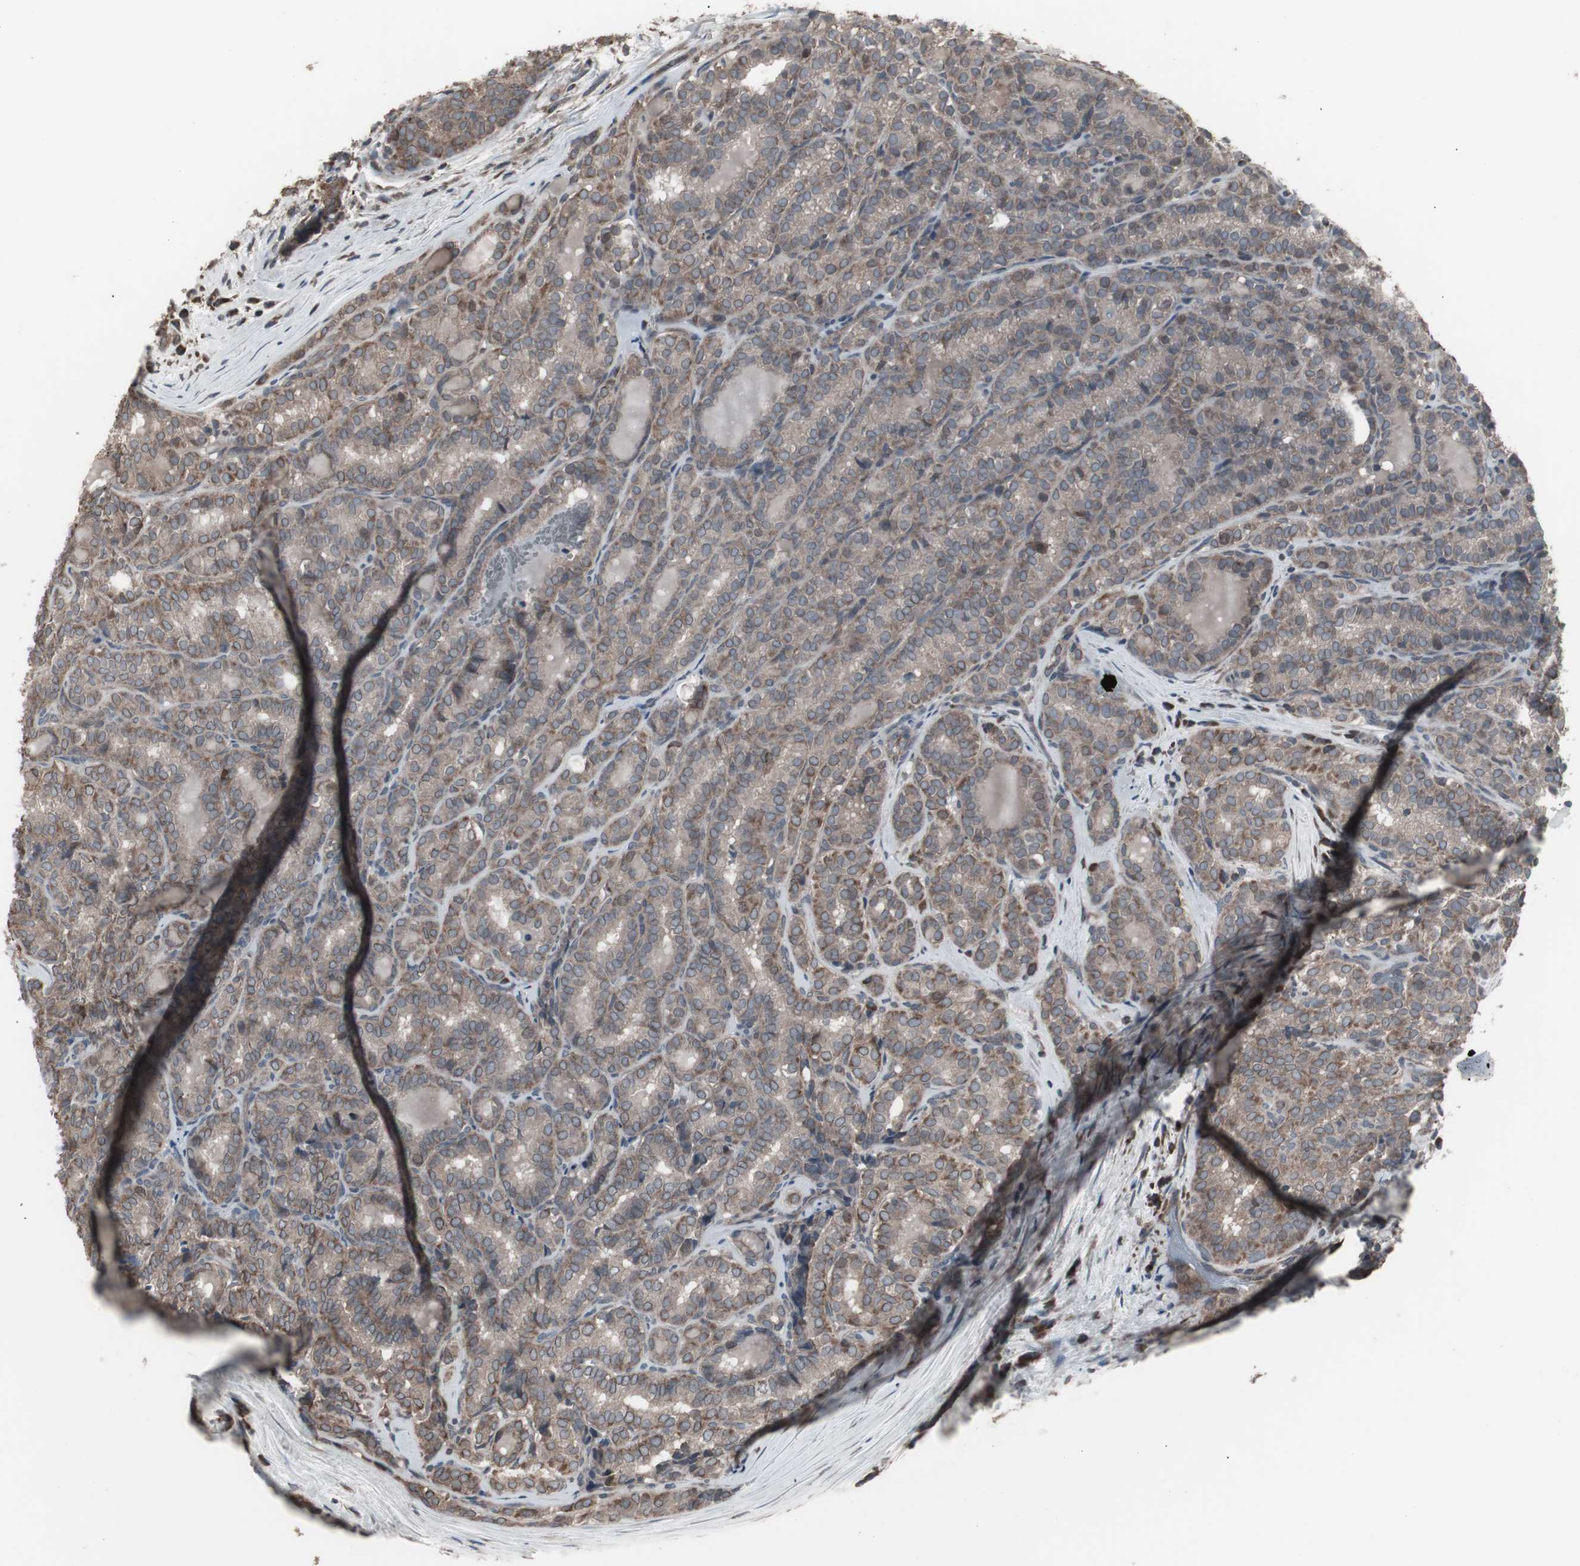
{"staining": {"intensity": "weak", "quantity": ">75%", "location": "cytoplasmic/membranous"}, "tissue": "thyroid cancer", "cell_type": "Tumor cells", "image_type": "cancer", "snomed": [{"axis": "morphology", "description": "Normal tissue, NOS"}, {"axis": "morphology", "description": "Papillary adenocarcinoma, NOS"}, {"axis": "topography", "description": "Thyroid gland"}], "caption": "Immunohistochemical staining of human thyroid cancer (papillary adenocarcinoma) exhibits low levels of weak cytoplasmic/membranous staining in about >75% of tumor cells. The staining is performed using DAB brown chromogen to label protein expression. The nuclei are counter-stained blue using hematoxylin.", "gene": "SSTR2", "patient": {"sex": "female", "age": 30}}